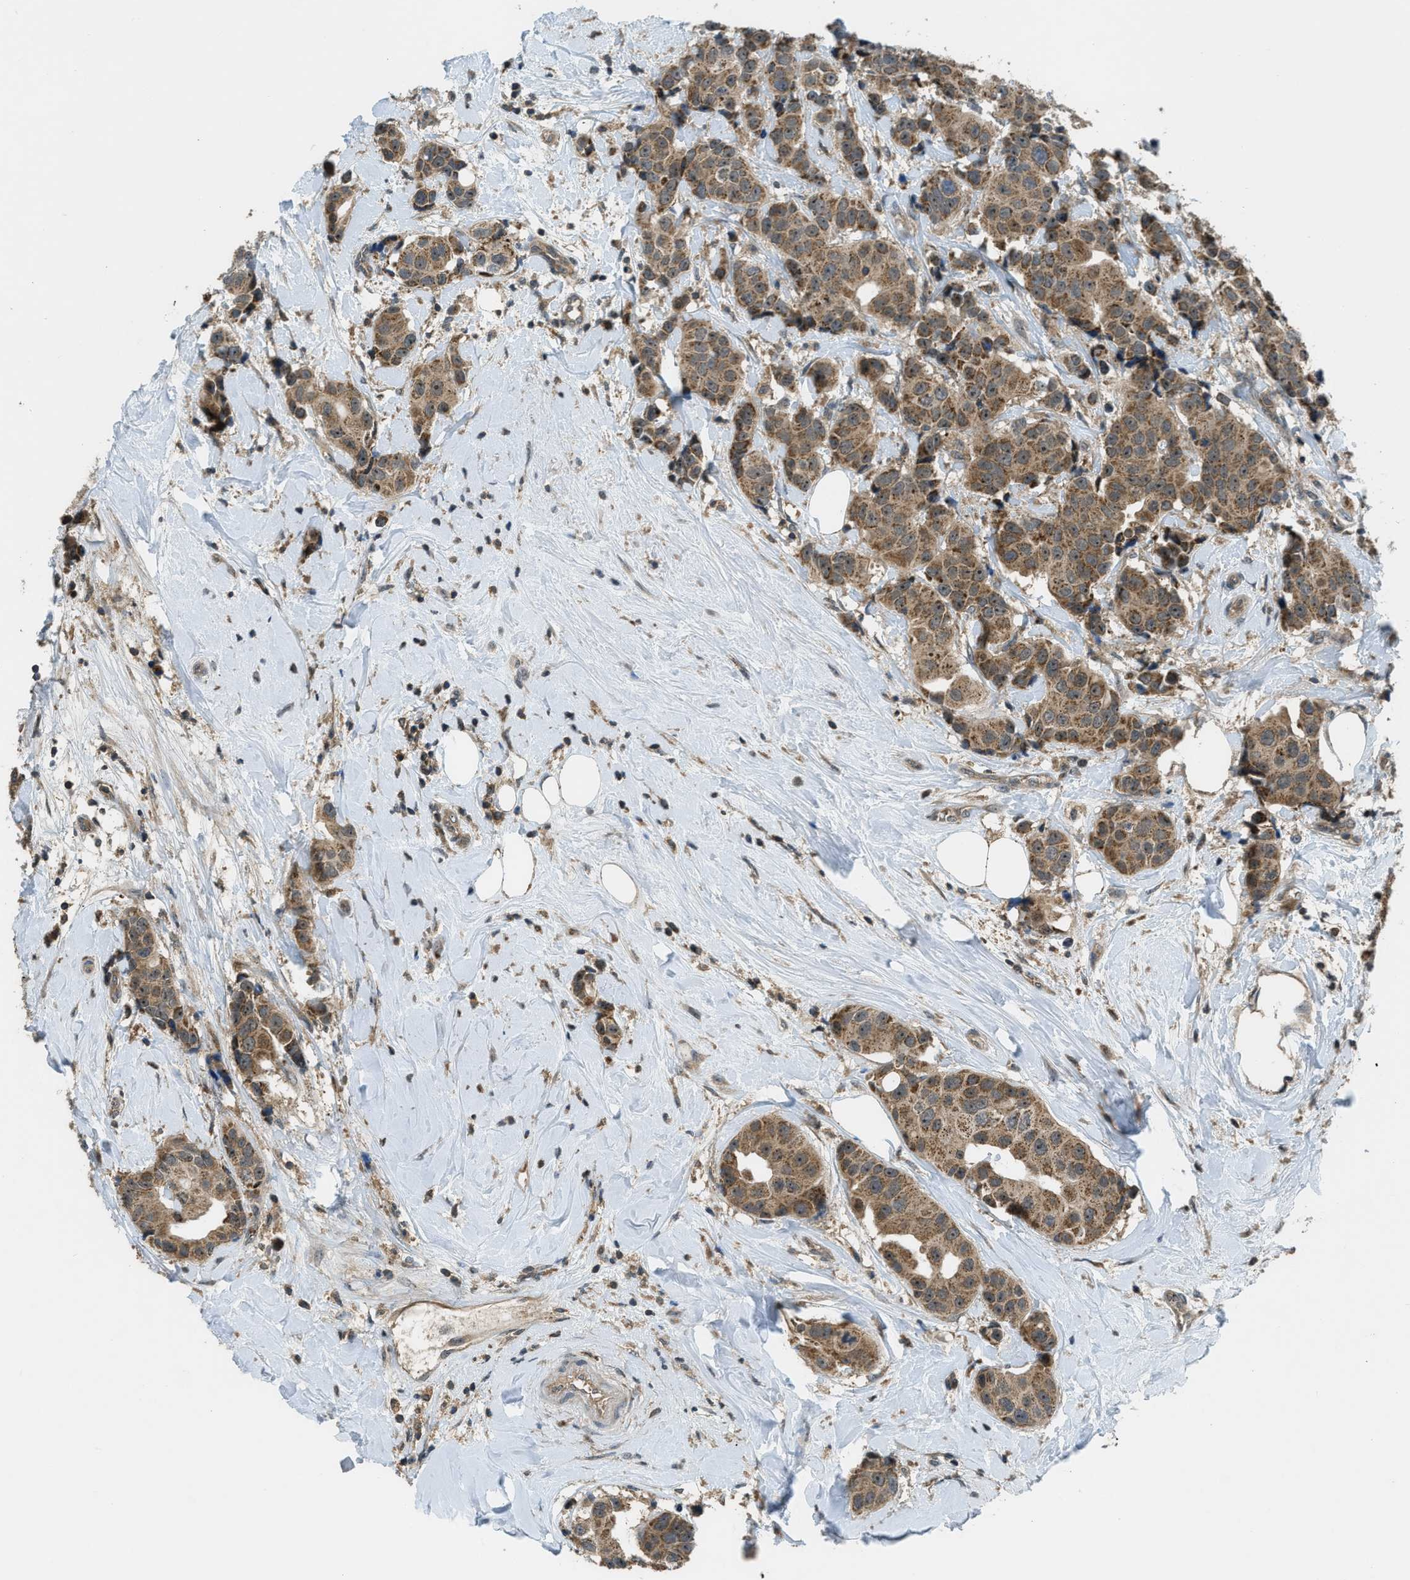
{"staining": {"intensity": "moderate", "quantity": ">75%", "location": "cytoplasmic/membranous"}, "tissue": "breast cancer", "cell_type": "Tumor cells", "image_type": "cancer", "snomed": [{"axis": "morphology", "description": "Normal tissue, NOS"}, {"axis": "morphology", "description": "Duct carcinoma"}, {"axis": "topography", "description": "Breast"}], "caption": "Breast cancer (infiltrating ductal carcinoma) stained with a brown dye demonstrates moderate cytoplasmic/membranous positive expression in approximately >75% of tumor cells.", "gene": "ZNF71", "patient": {"sex": "female", "age": 39}}